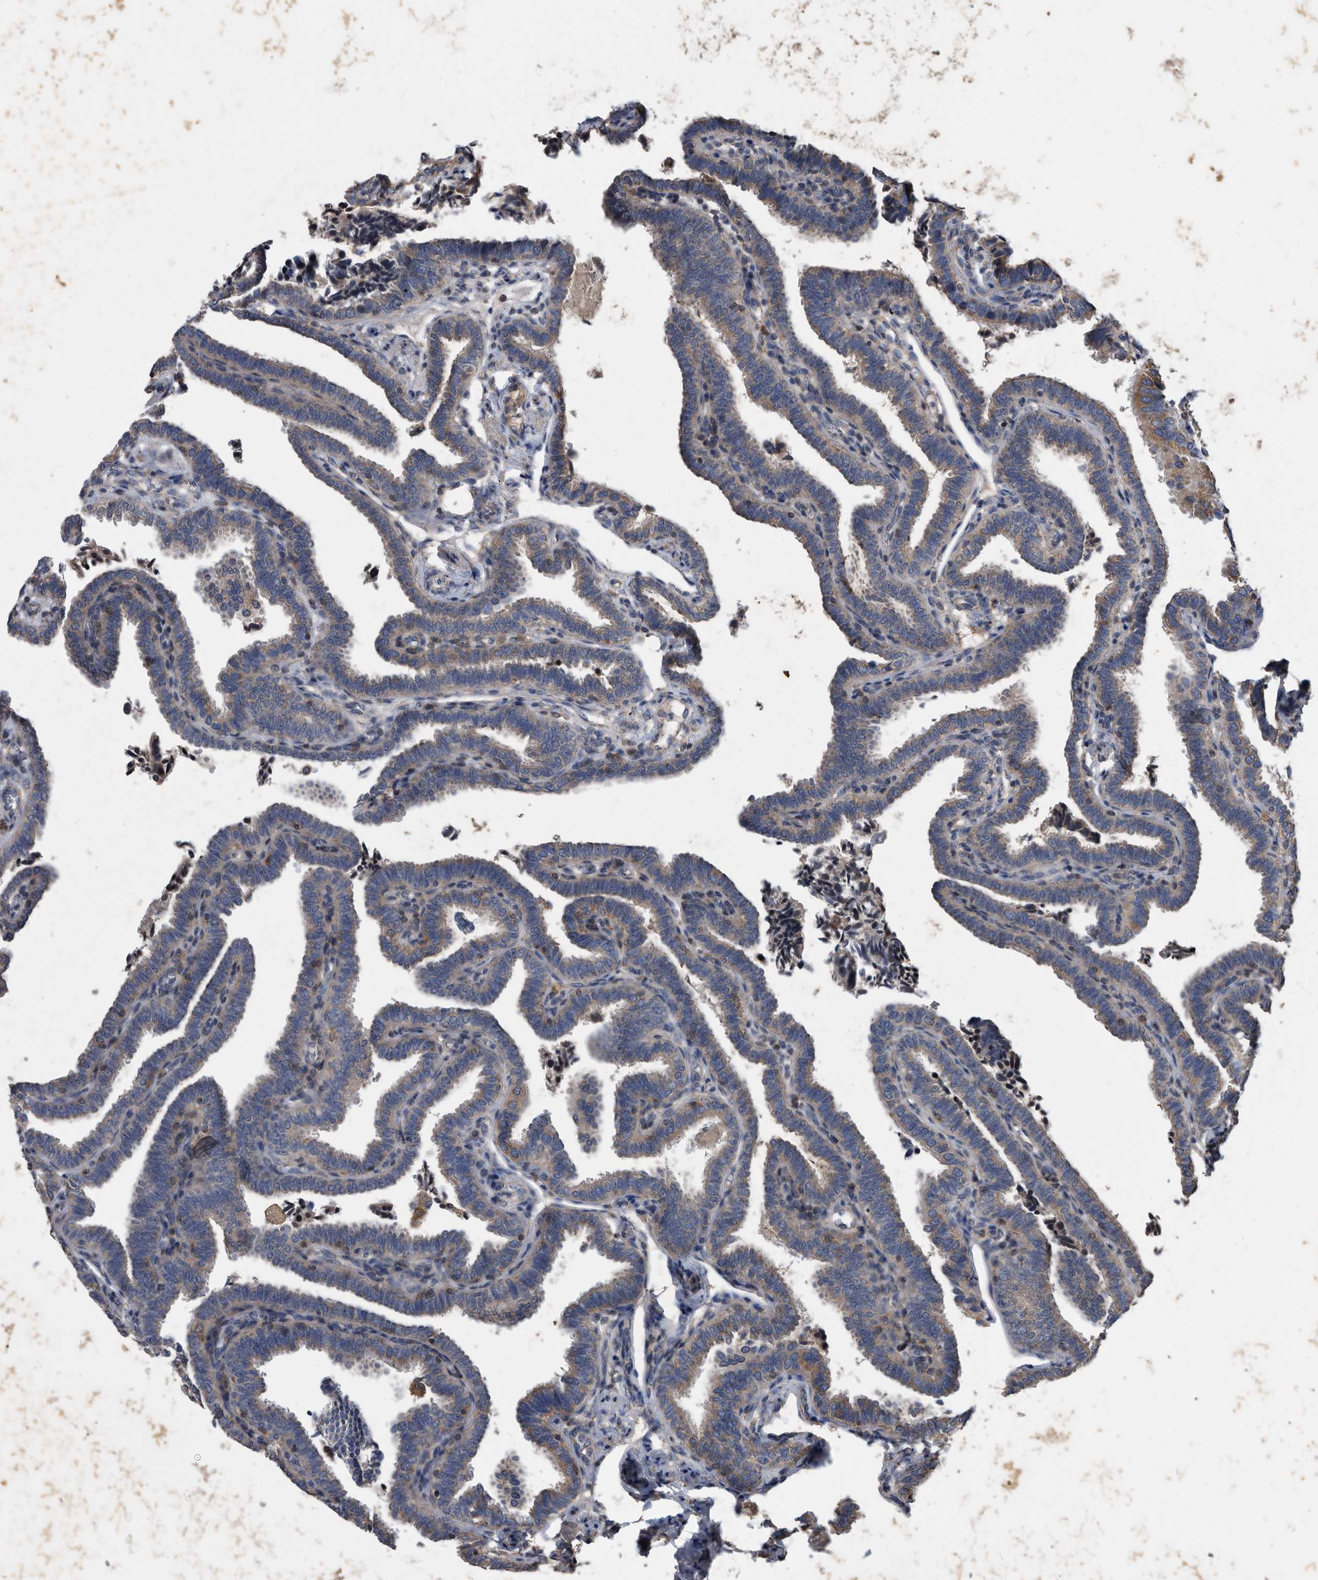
{"staining": {"intensity": "weak", "quantity": ">75%", "location": "cytoplasmic/membranous"}, "tissue": "fallopian tube", "cell_type": "Glandular cells", "image_type": "normal", "snomed": [{"axis": "morphology", "description": "Normal tissue, NOS"}, {"axis": "topography", "description": "Fallopian tube"}], "caption": "Protein analysis of unremarkable fallopian tube displays weak cytoplasmic/membranous staining in approximately >75% of glandular cells.", "gene": "NRBP1", "patient": {"sex": "female", "age": 39}}